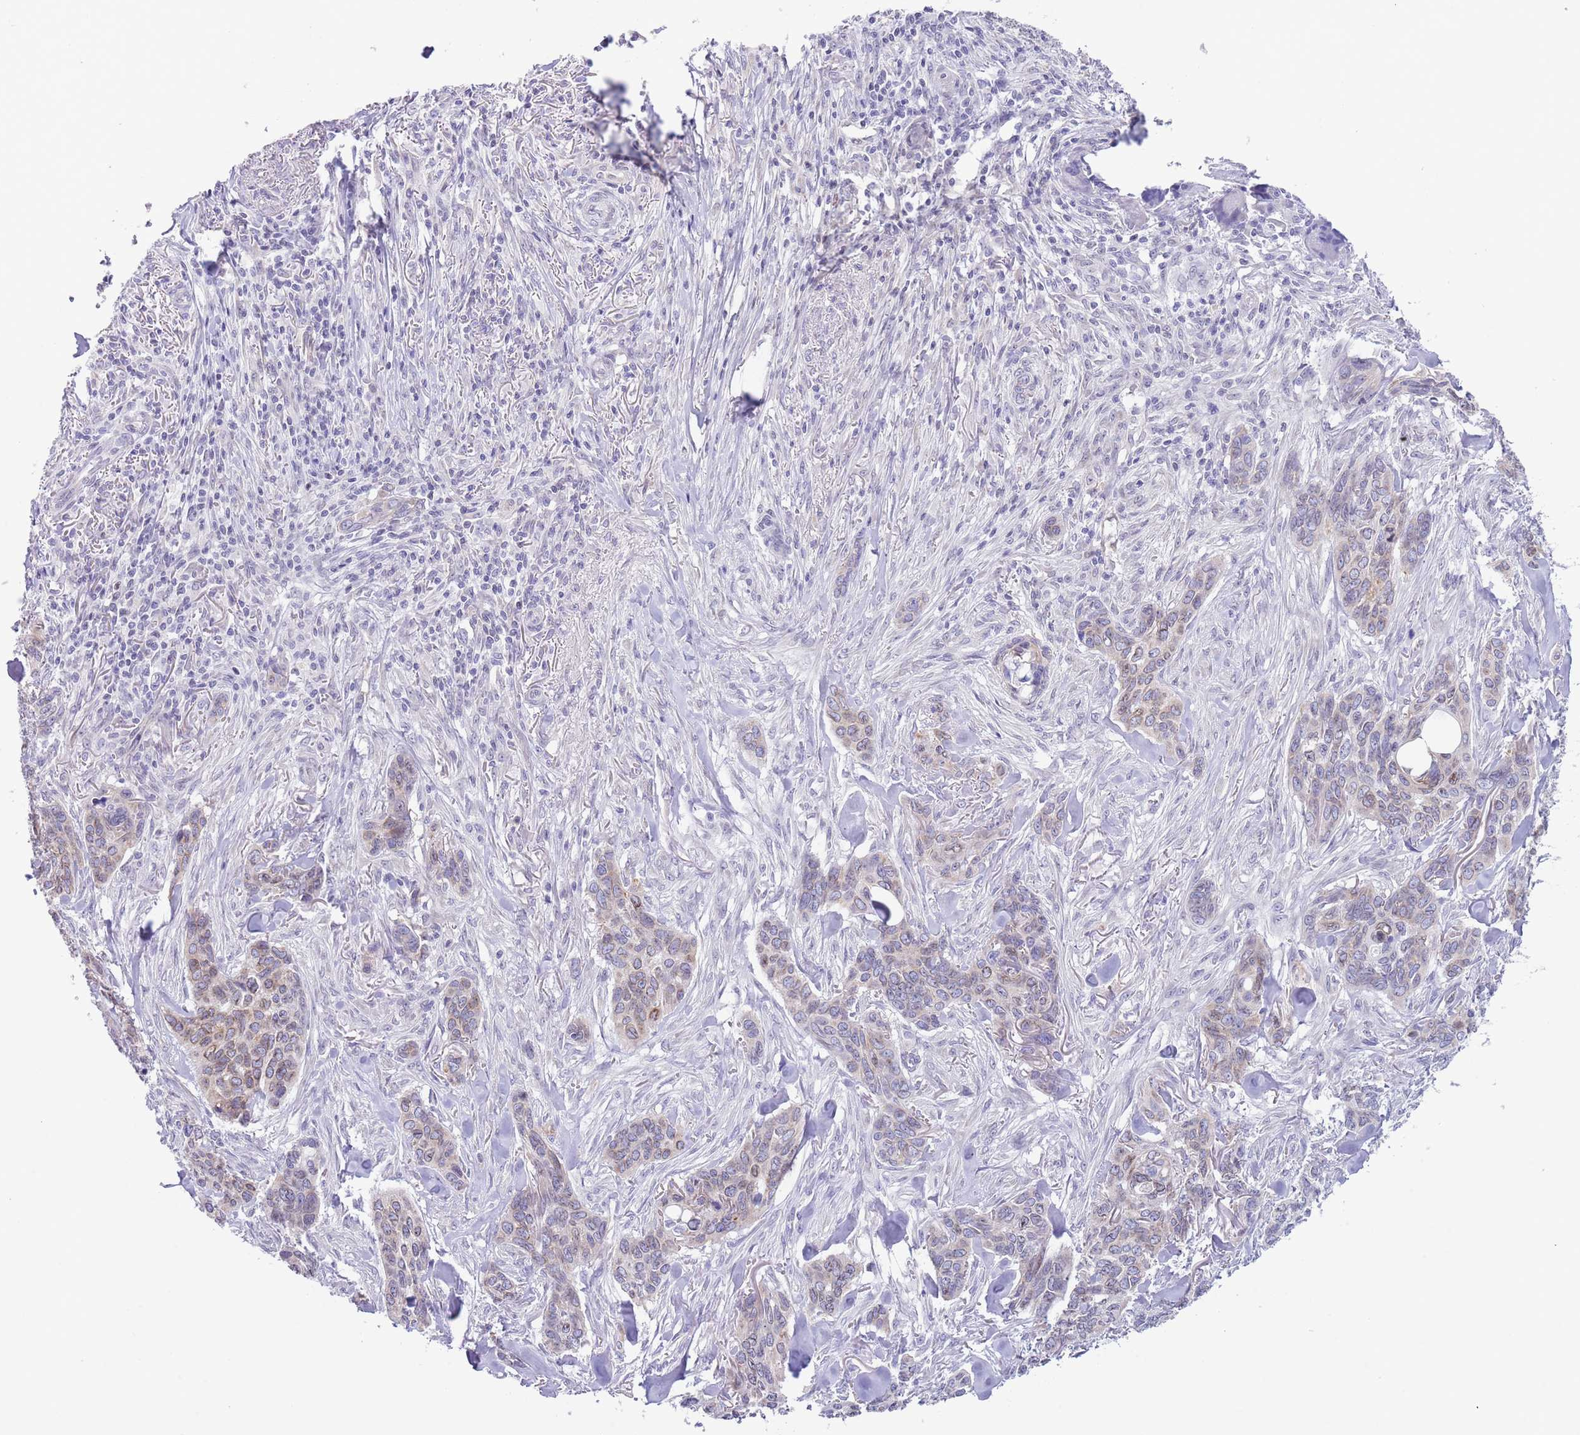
{"staining": {"intensity": "weak", "quantity": ">75%", "location": "cytoplasmic/membranous"}, "tissue": "skin cancer", "cell_type": "Tumor cells", "image_type": "cancer", "snomed": [{"axis": "morphology", "description": "Basal cell carcinoma"}, {"axis": "topography", "description": "Skin"}], "caption": "Protein expression analysis of human basal cell carcinoma (skin) reveals weak cytoplasmic/membranous positivity in about >75% of tumor cells. (DAB (3,3'-diaminobenzidine) IHC with brightfield microscopy, high magnification).", "gene": "EBPL", "patient": {"sex": "male", "age": 86}}